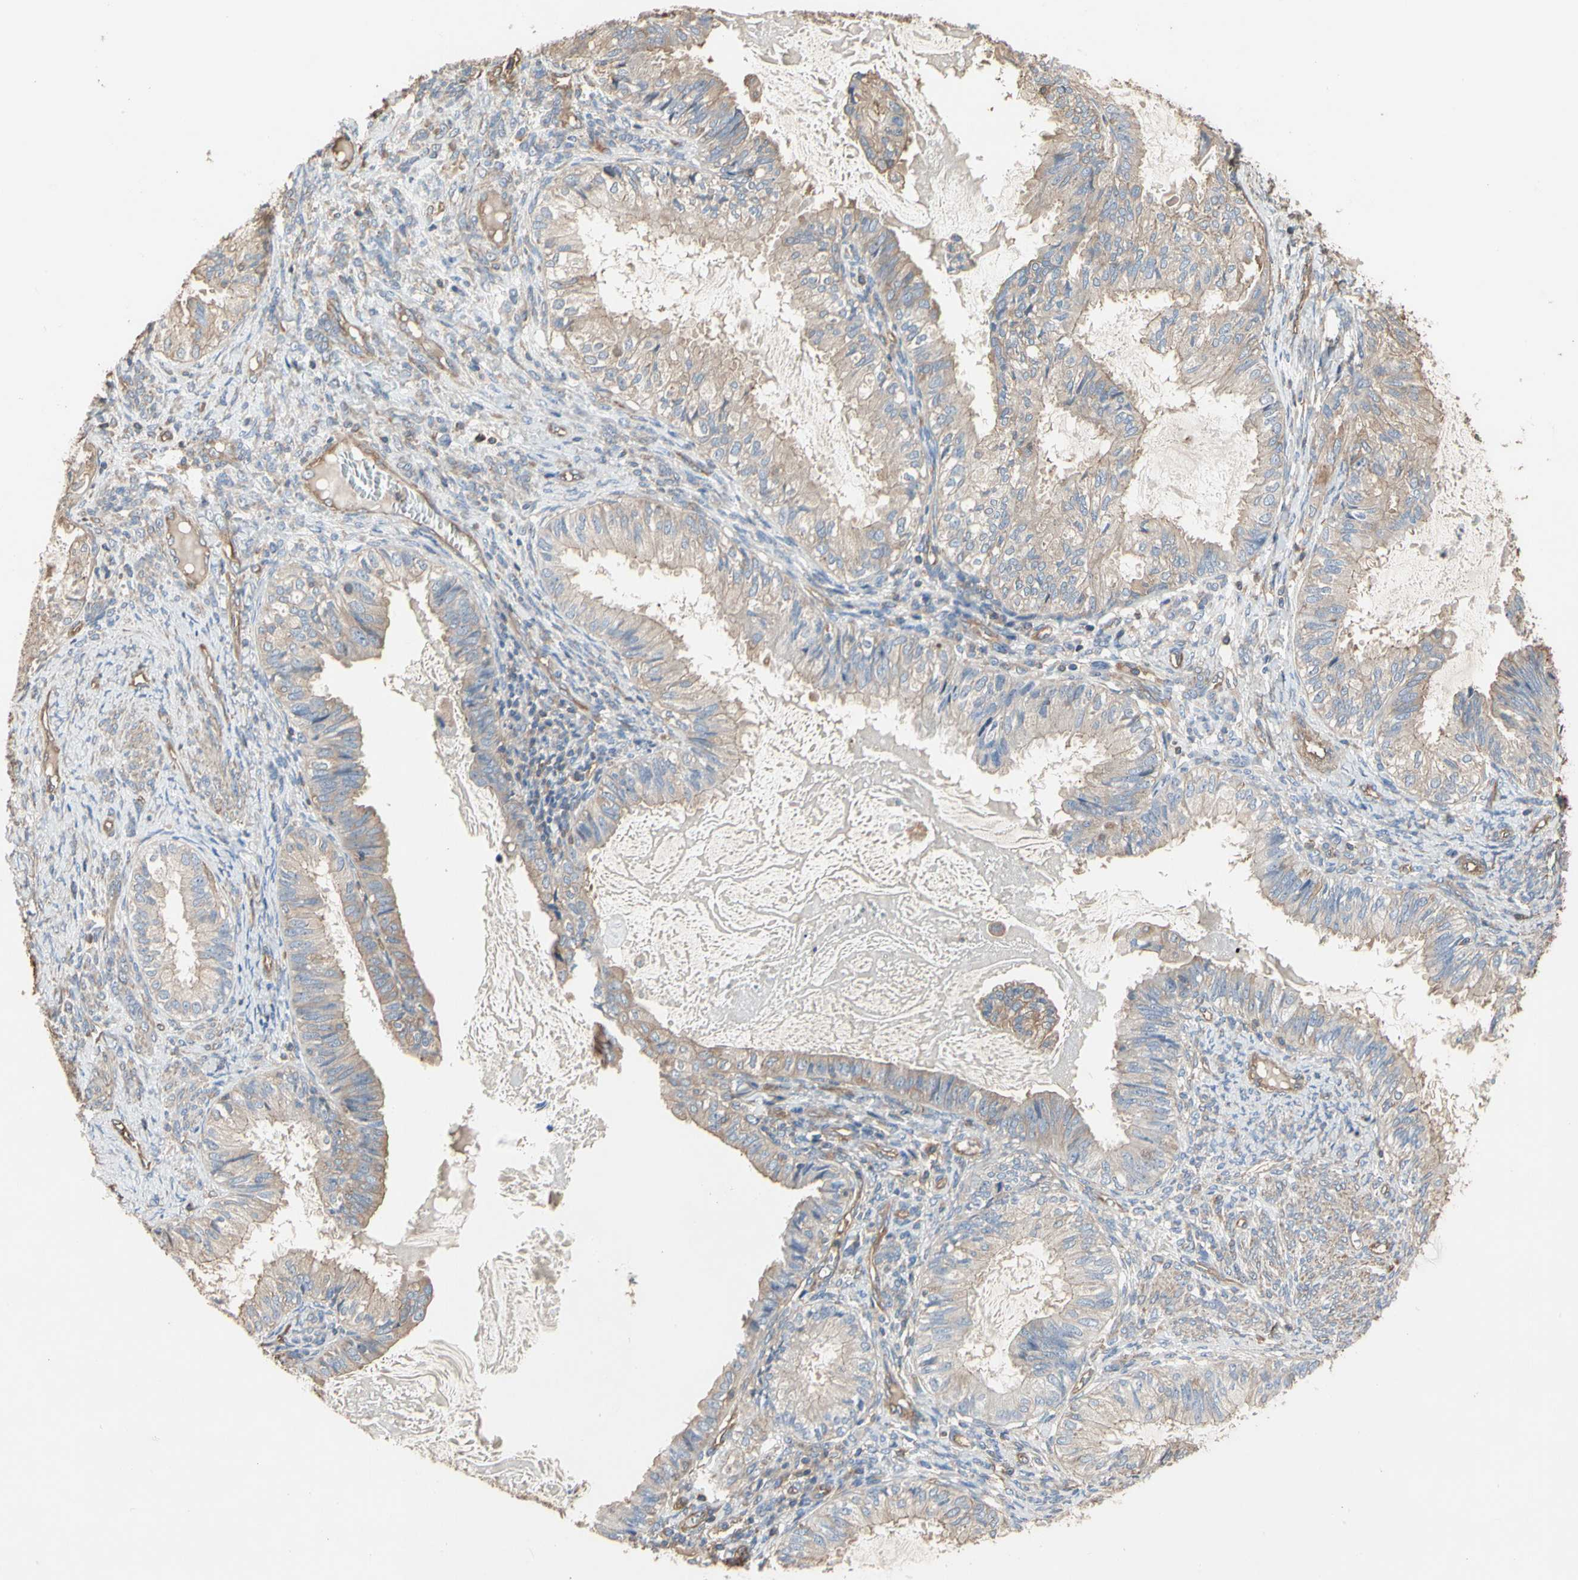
{"staining": {"intensity": "weak", "quantity": "25%-75%", "location": "cytoplasmic/membranous"}, "tissue": "cervical cancer", "cell_type": "Tumor cells", "image_type": "cancer", "snomed": [{"axis": "morphology", "description": "Normal tissue, NOS"}, {"axis": "morphology", "description": "Adenocarcinoma, NOS"}, {"axis": "topography", "description": "Cervix"}, {"axis": "topography", "description": "Endometrium"}], "caption": "This histopathology image reveals adenocarcinoma (cervical) stained with IHC to label a protein in brown. The cytoplasmic/membranous of tumor cells show weak positivity for the protein. Nuclei are counter-stained blue.", "gene": "PDZK1", "patient": {"sex": "female", "age": 86}}